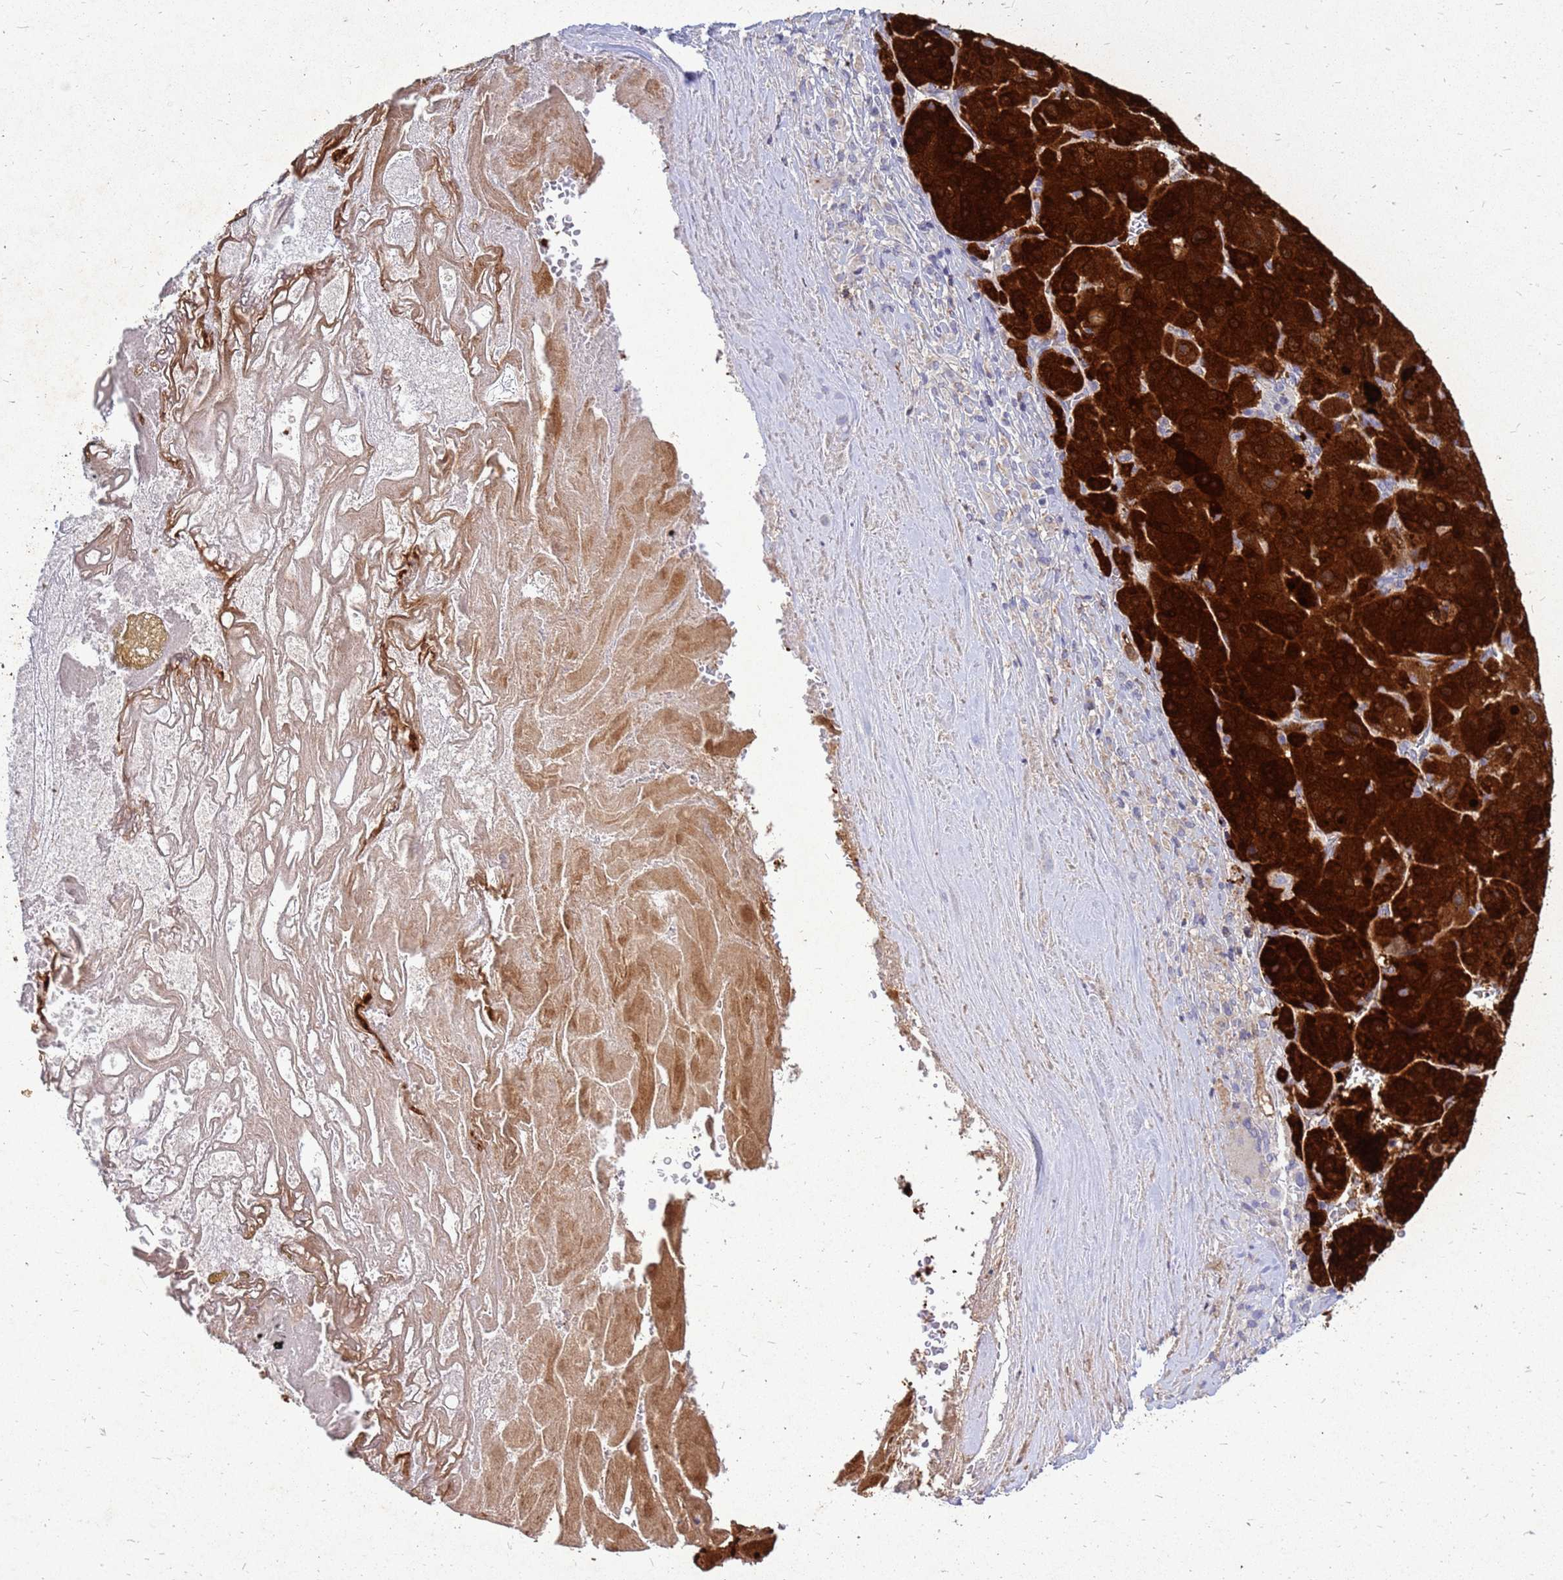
{"staining": {"intensity": "strong", "quantity": ">75%", "location": "cytoplasmic/membranous,nuclear"}, "tissue": "liver cancer", "cell_type": "Tumor cells", "image_type": "cancer", "snomed": [{"axis": "morphology", "description": "Carcinoma, Hepatocellular, NOS"}, {"axis": "topography", "description": "Liver"}], "caption": "Strong cytoplasmic/membranous and nuclear positivity is seen in about >75% of tumor cells in liver cancer. (DAB (3,3'-diaminobenzidine) IHC, brown staining for protein, blue staining for nuclei).", "gene": "AKR1C1", "patient": {"sex": "male", "age": 76}}